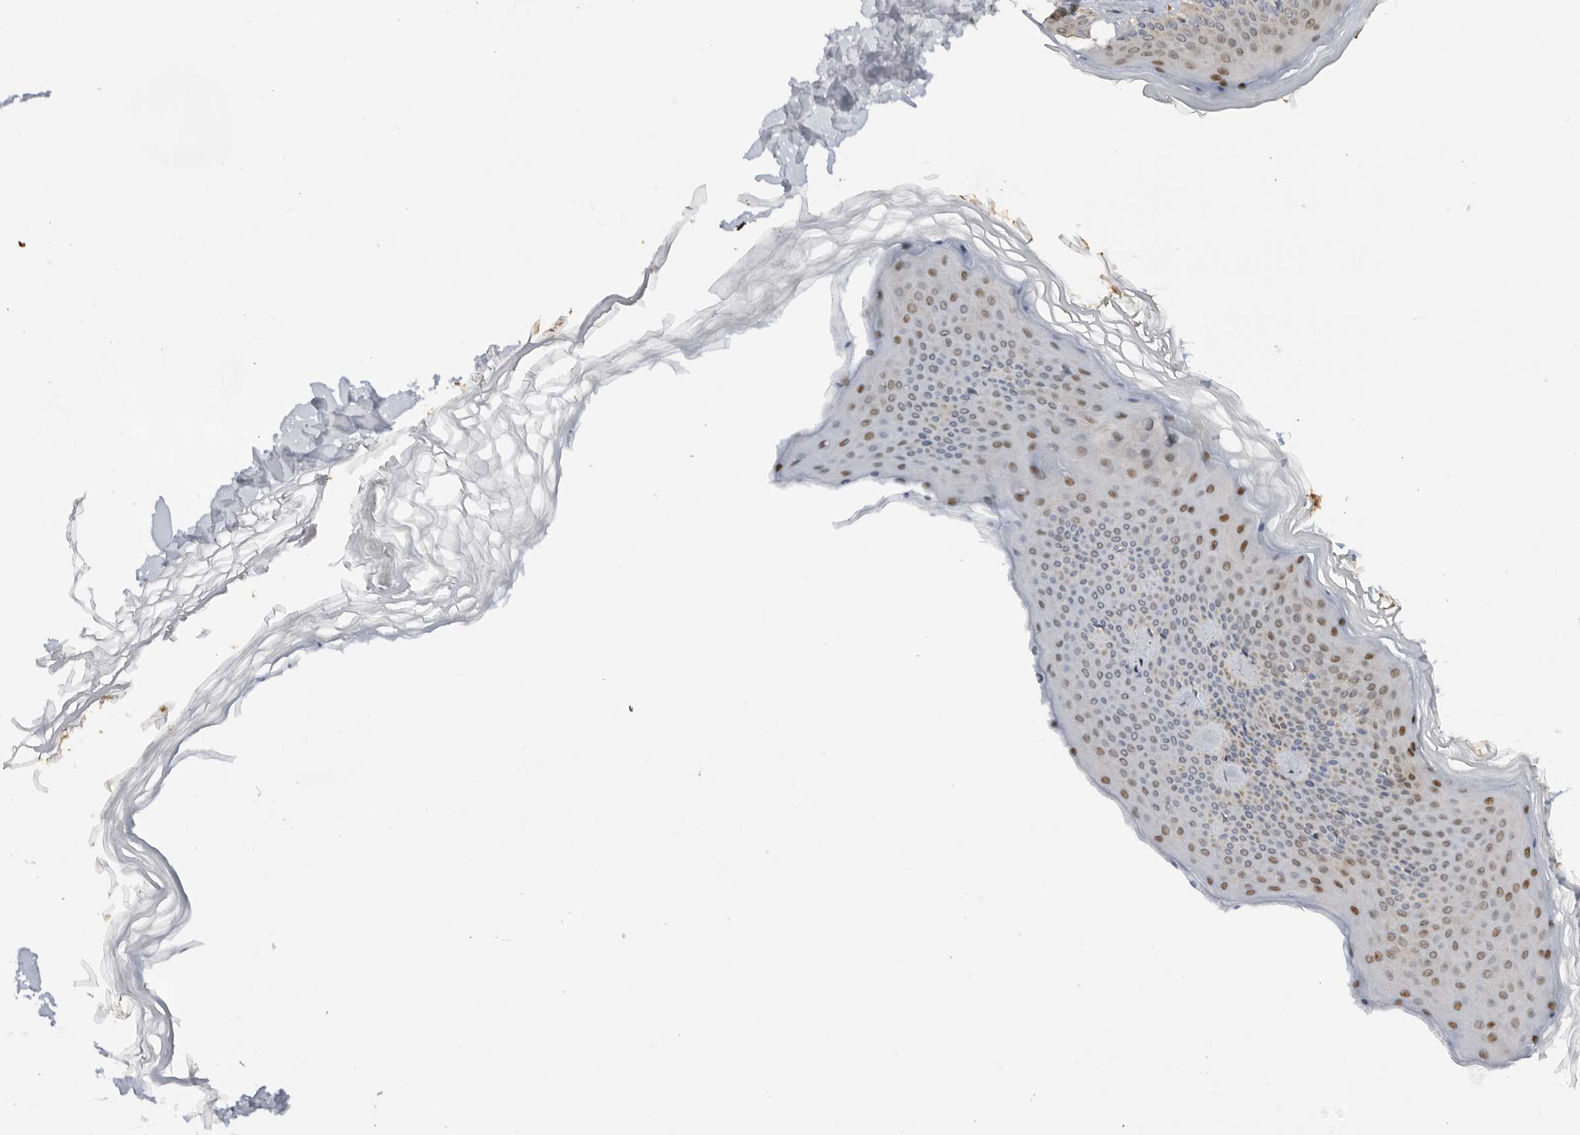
{"staining": {"intensity": "moderate", "quantity": ">75%", "location": "nuclear"}, "tissue": "skin", "cell_type": "Fibroblasts", "image_type": "normal", "snomed": [{"axis": "morphology", "description": "Normal tissue, NOS"}, {"axis": "topography", "description": "Skin"}], "caption": "Immunohistochemistry (IHC) photomicrograph of normal skin: human skin stained using IHC exhibits medium levels of moderate protein expression localized specifically in the nuclear of fibroblasts, appearing as a nuclear brown color.", "gene": "DCAF8", "patient": {"sex": "female", "age": 27}}